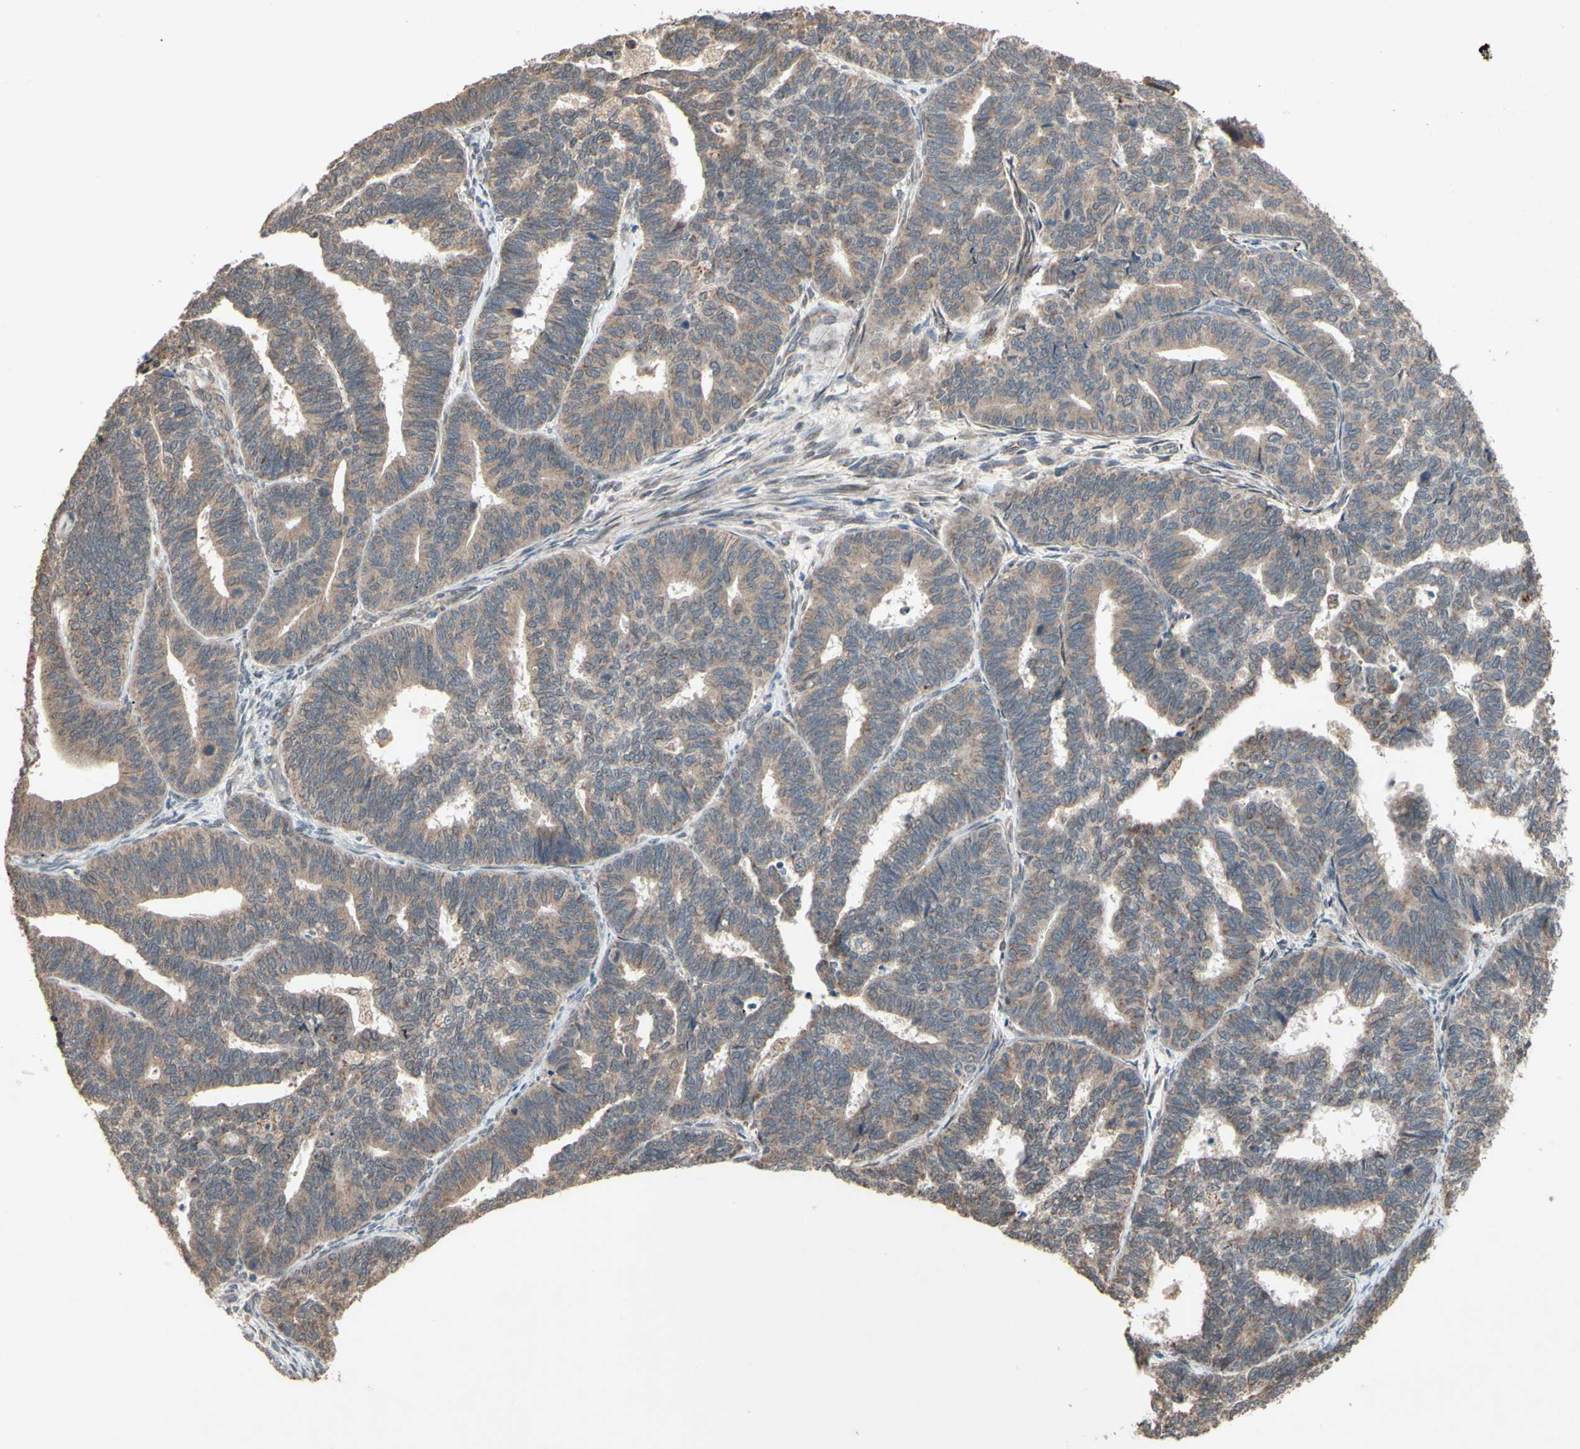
{"staining": {"intensity": "weak", "quantity": ">75%", "location": "cytoplasmic/membranous"}, "tissue": "endometrial cancer", "cell_type": "Tumor cells", "image_type": "cancer", "snomed": [{"axis": "morphology", "description": "Adenocarcinoma, NOS"}, {"axis": "topography", "description": "Endometrium"}], "caption": "Endometrial cancer (adenocarcinoma) tissue demonstrates weak cytoplasmic/membranous staining in approximately >75% of tumor cells, visualized by immunohistochemistry. (DAB IHC, brown staining for protein, blue staining for nuclei).", "gene": "CD164", "patient": {"sex": "female", "age": 70}}